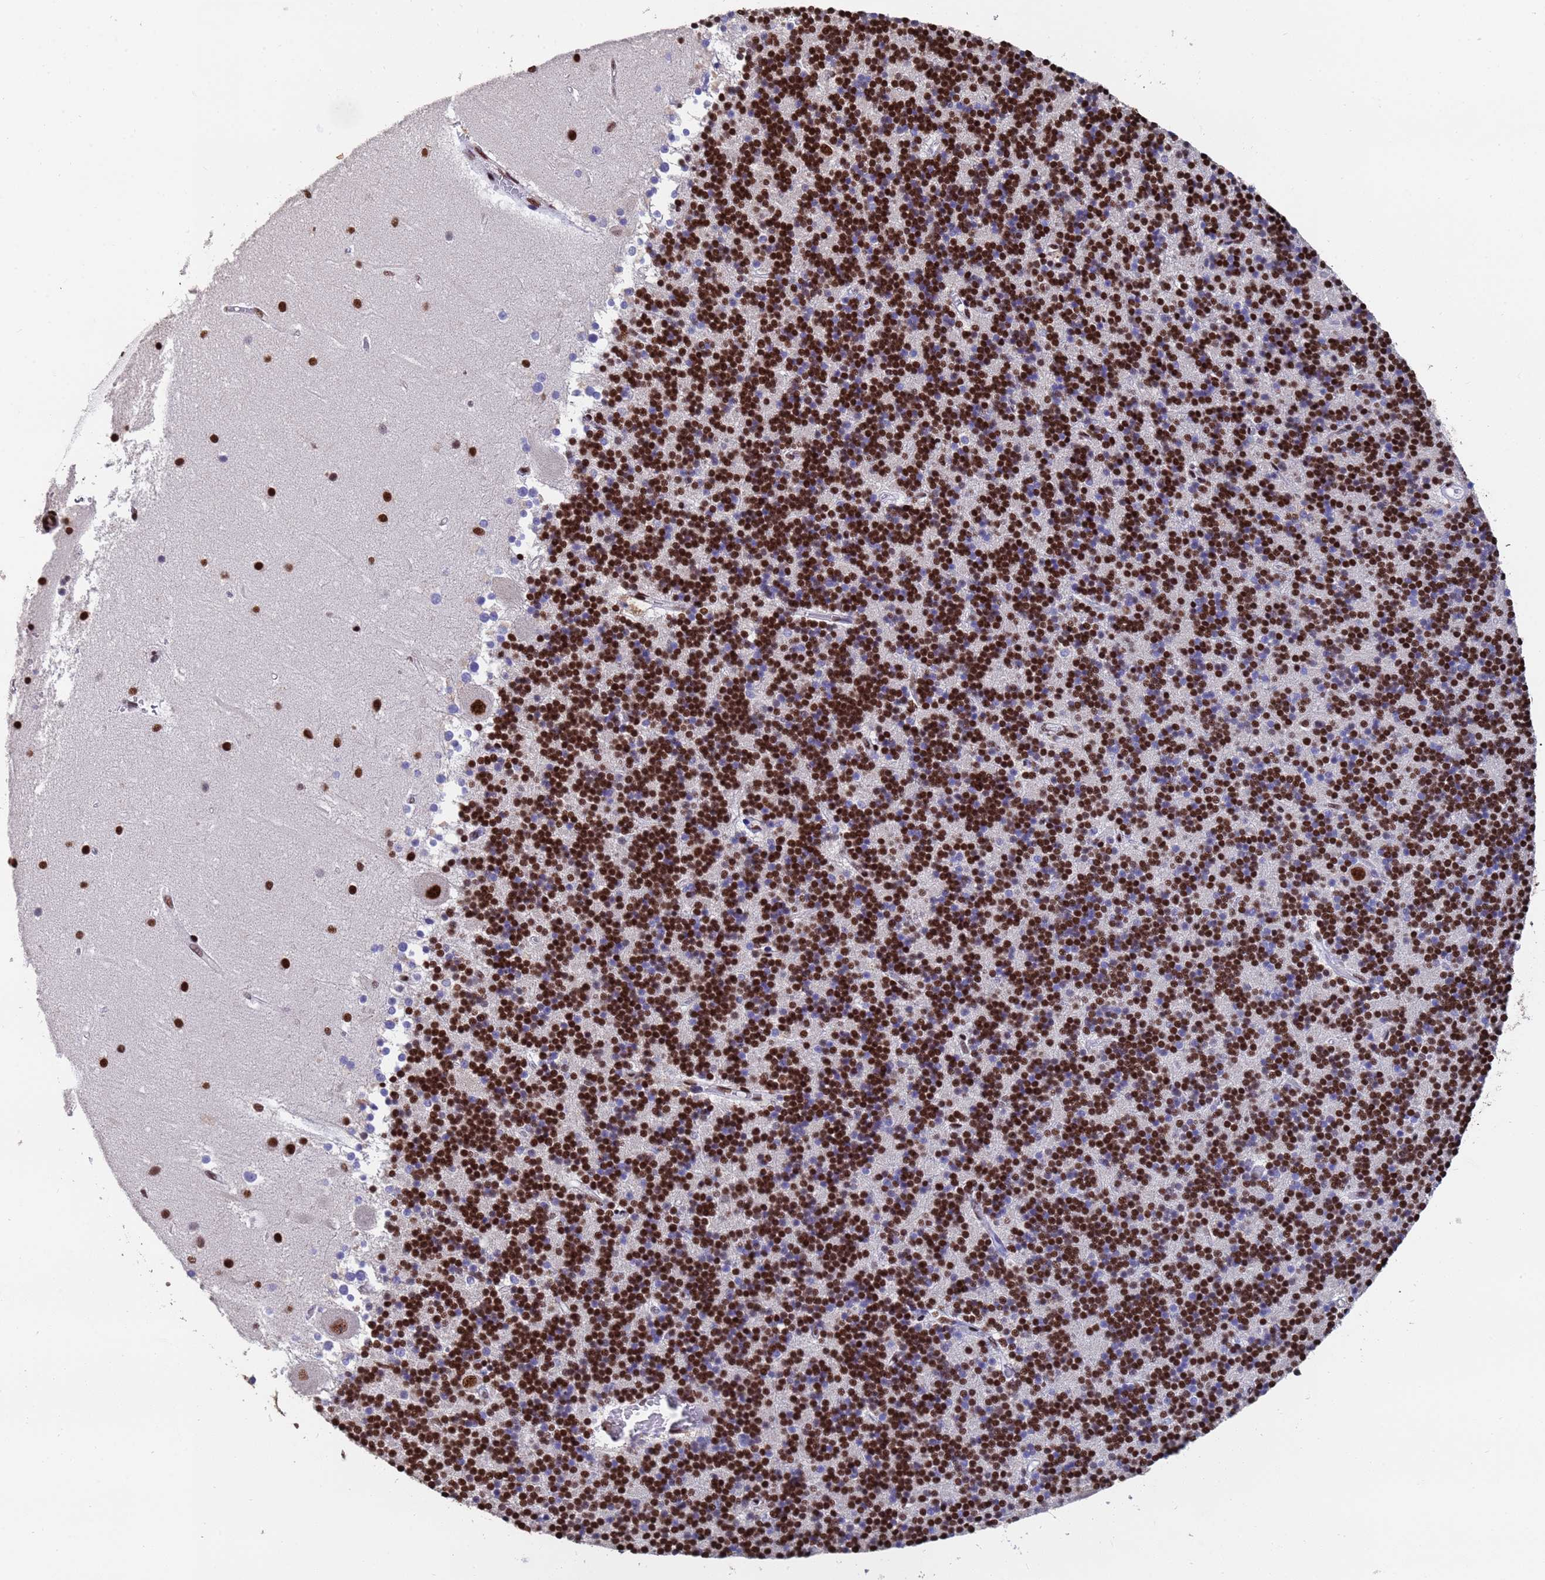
{"staining": {"intensity": "strong", "quantity": "25%-75%", "location": "nuclear"}, "tissue": "cerebellum", "cell_type": "Cells in granular layer", "image_type": "normal", "snomed": [{"axis": "morphology", "description": "Normal tissue, NOS"}, {"axis": "topography", "description": "Cerebellum"}], "caption": "DAB (3,3'-diaminobenzidine) immunohistochemical staining of benign cerebellum exhibits strong nuclear protein positivity in about 25%-75% of cells in granular layer. Ihc stains the protein in brown and the nuclei are stained blue.", "gene": "SF3B2", "patient": {"sex": "male", "age": 54}}